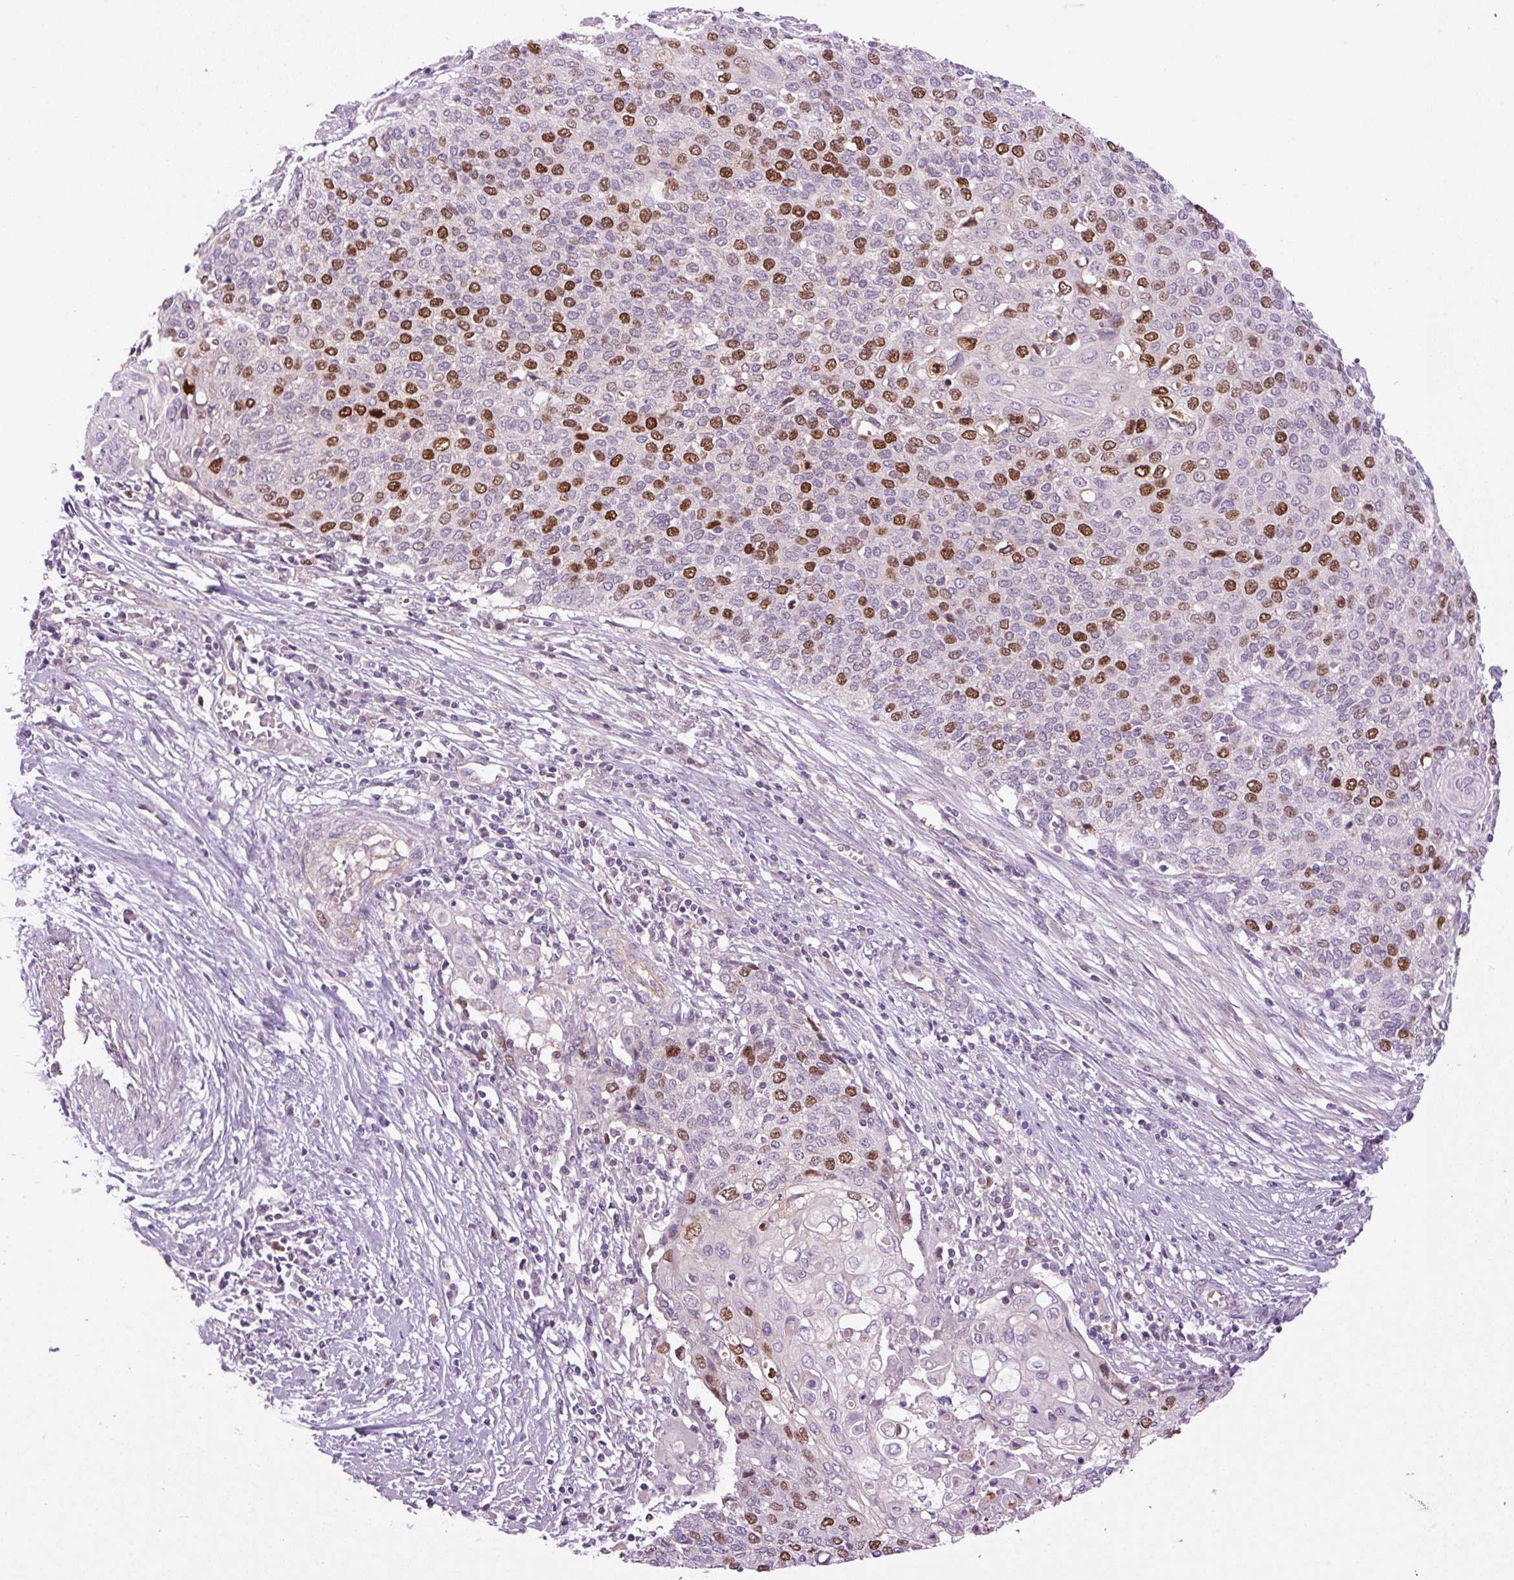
{"staining": {"intensity": "moderate", "quantity": "25%-75%", "location": "nuclear"}, "tissue": "cervical cancer", "cell_type": "Tumor cells", "image_type": "cancer", "snomed": [{"axis": "morphology", "description": "Squamous cell carcinoma, NOS"}, {"axis": "topography", "description": "Cervix"}], "caption": "Cervical cancer (squamous cell carcinoma) stained with IHC reveals moderate nuclear positivity in about 25%-75% of tumor cells.", "gene": "KIFC1", "patient": {"sex": "female", "age": 39}}